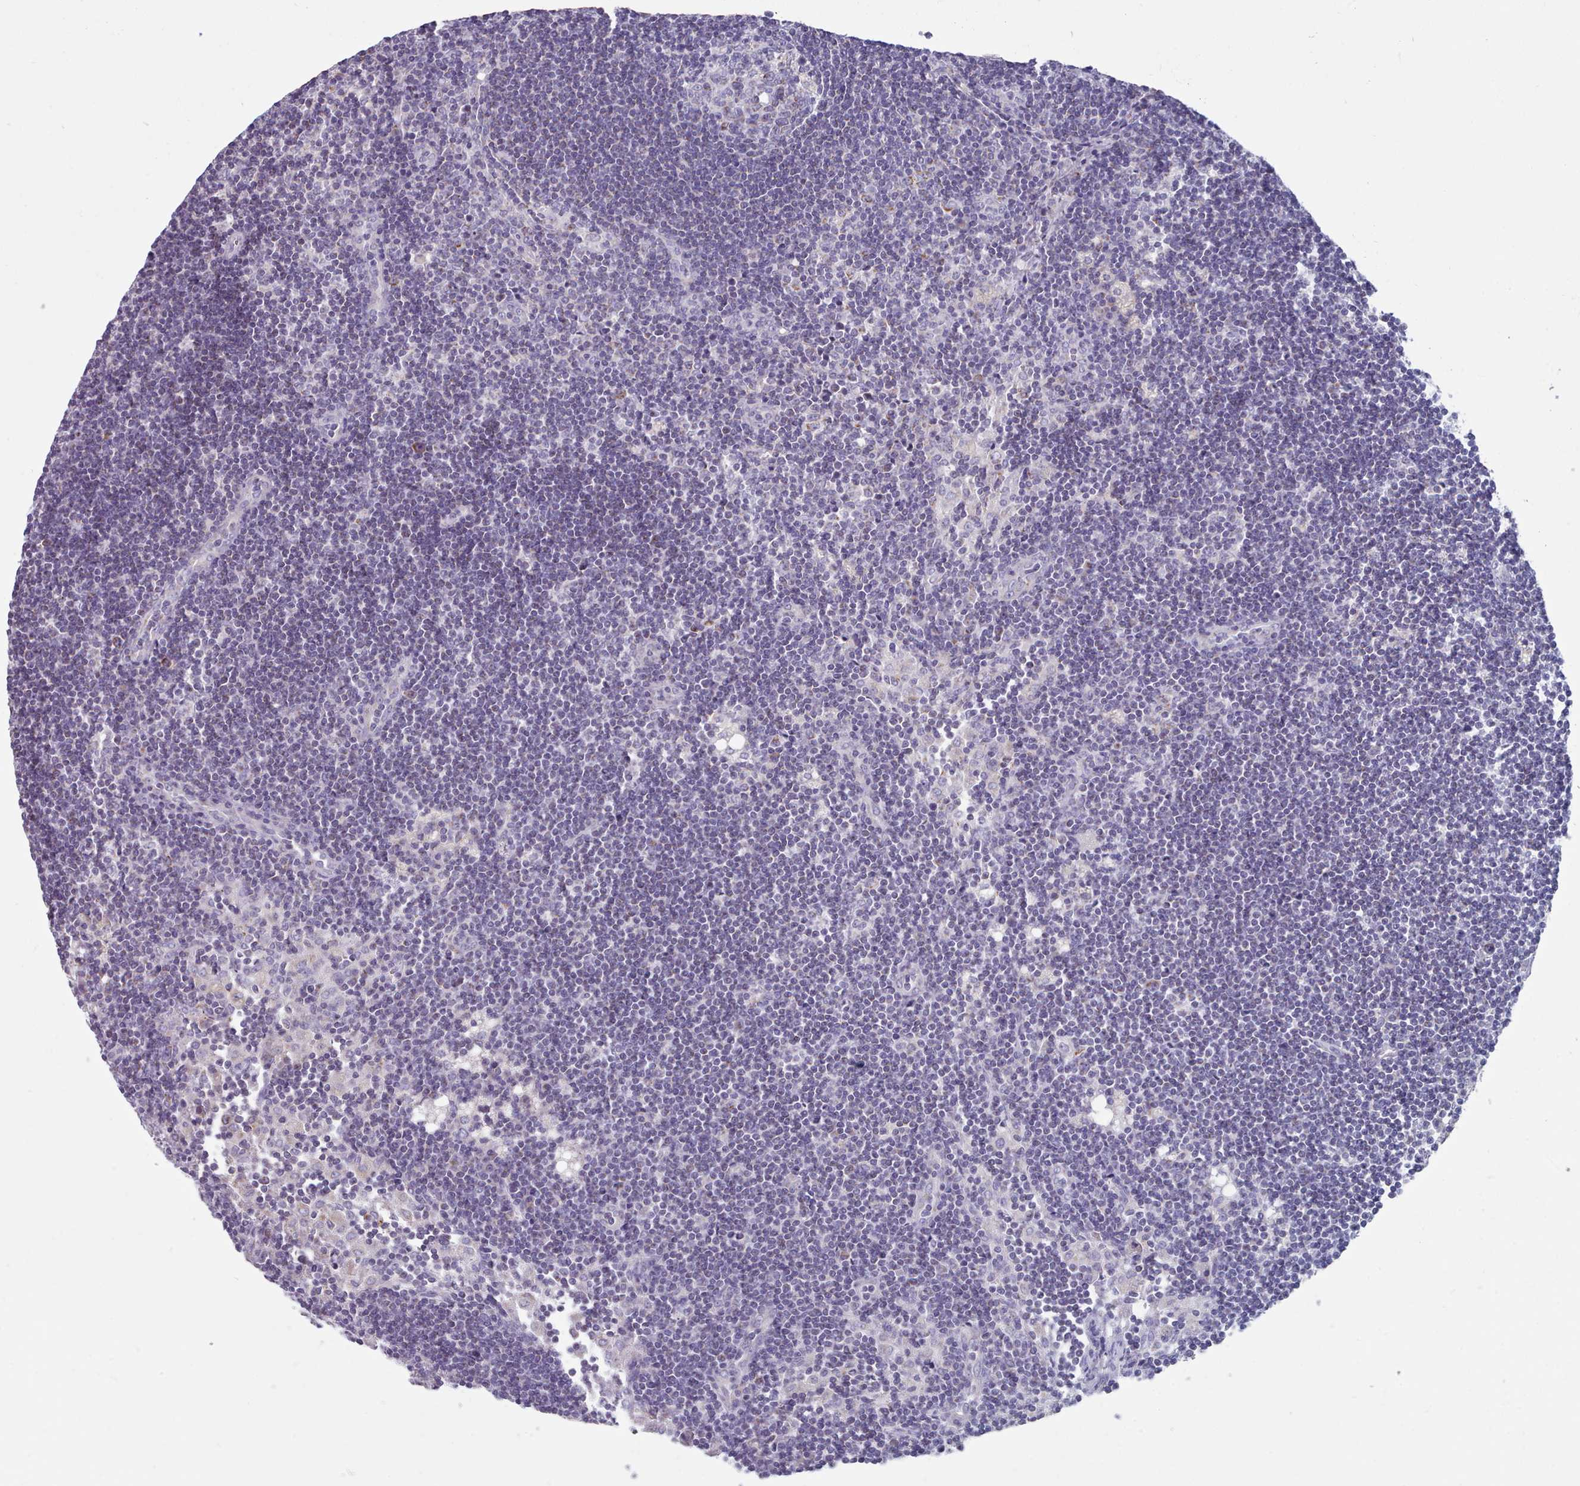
{"staining": {"intensity": "weak", "quantity": "<25%", "location": "cytoplasmic/membranous"}, "tissue": "lymph node", "cell_type": "Germinal center cells", "image_type": "normal", "snomed": [{"axis": "morphology", "description": "Normal tissue, NOS"}, {"axis": "topography", "description": "Lymph node"}], "caption": "Immunohistochemistry histopathology image of benign human lymph node stained for a protein (brown), which demonstrates no expression in germinal center cells. (DAB (3,3'-diaminobenzidine) immunohistochemistry (IHC), high magnification).", "gene": "HAO1", "patient": {"sex": "male", "age": 24}}